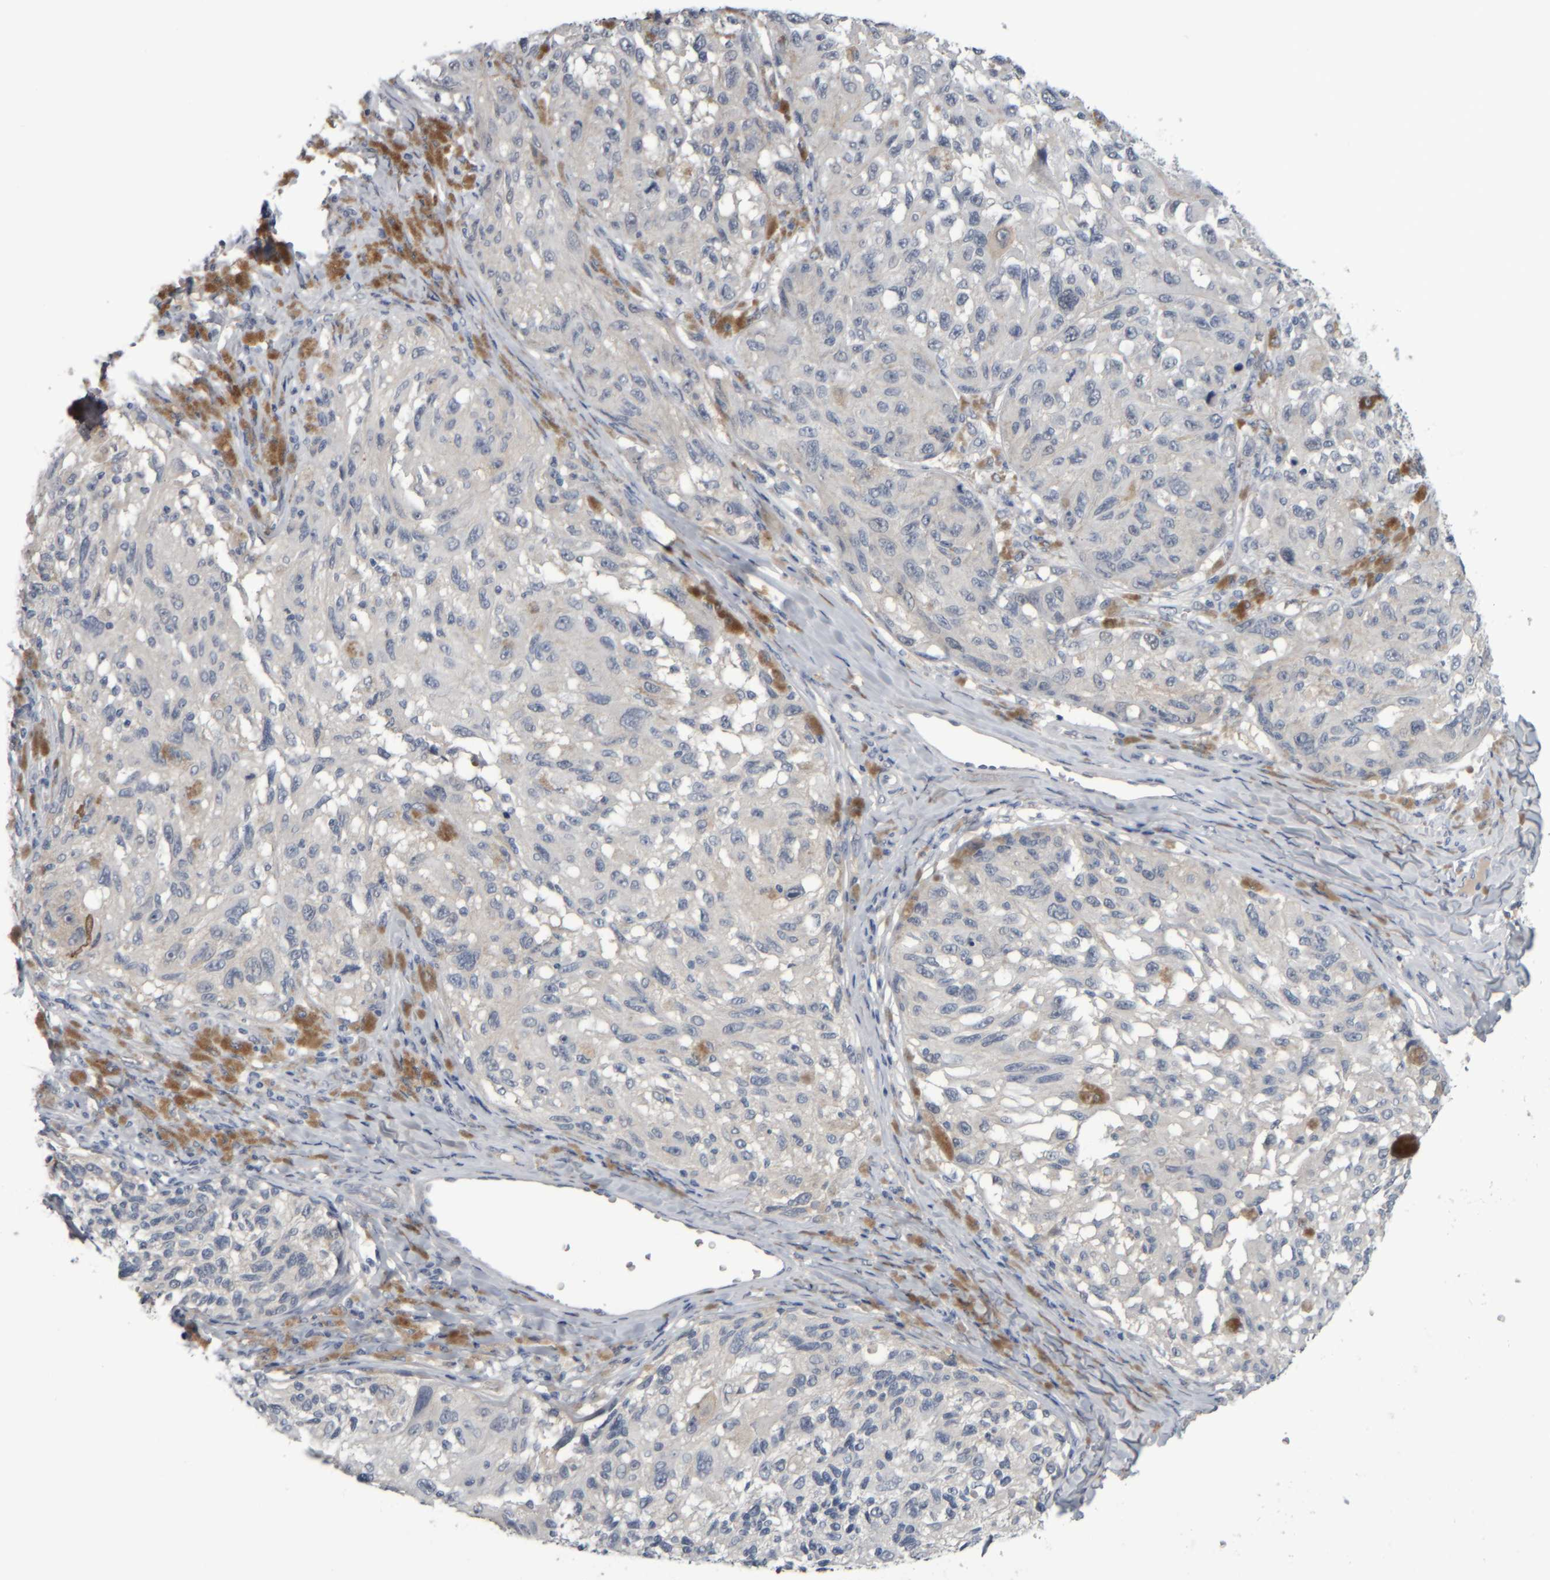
{"staining": {"intensity": "negative", "quantity": "none", "location": "none"}, "tissue": "melanoma", "cell_type": "Tumor cells", "image_type": "cancer", "snomed": [{"axis": "morphology", "description": "Malignant melanoma, NOS"}, {"axis": "topography", "description": "Skin"}], "caption": "Tumor cells are negative for brown protein staining in malignant melanoma. (DAB (3,3'-diaminobenzidine) immunohistochemistry visualized using brightfield microscopy, high magnification).", "gene": "COL14A1", "patient": {"sex": "female", "age": 73}}